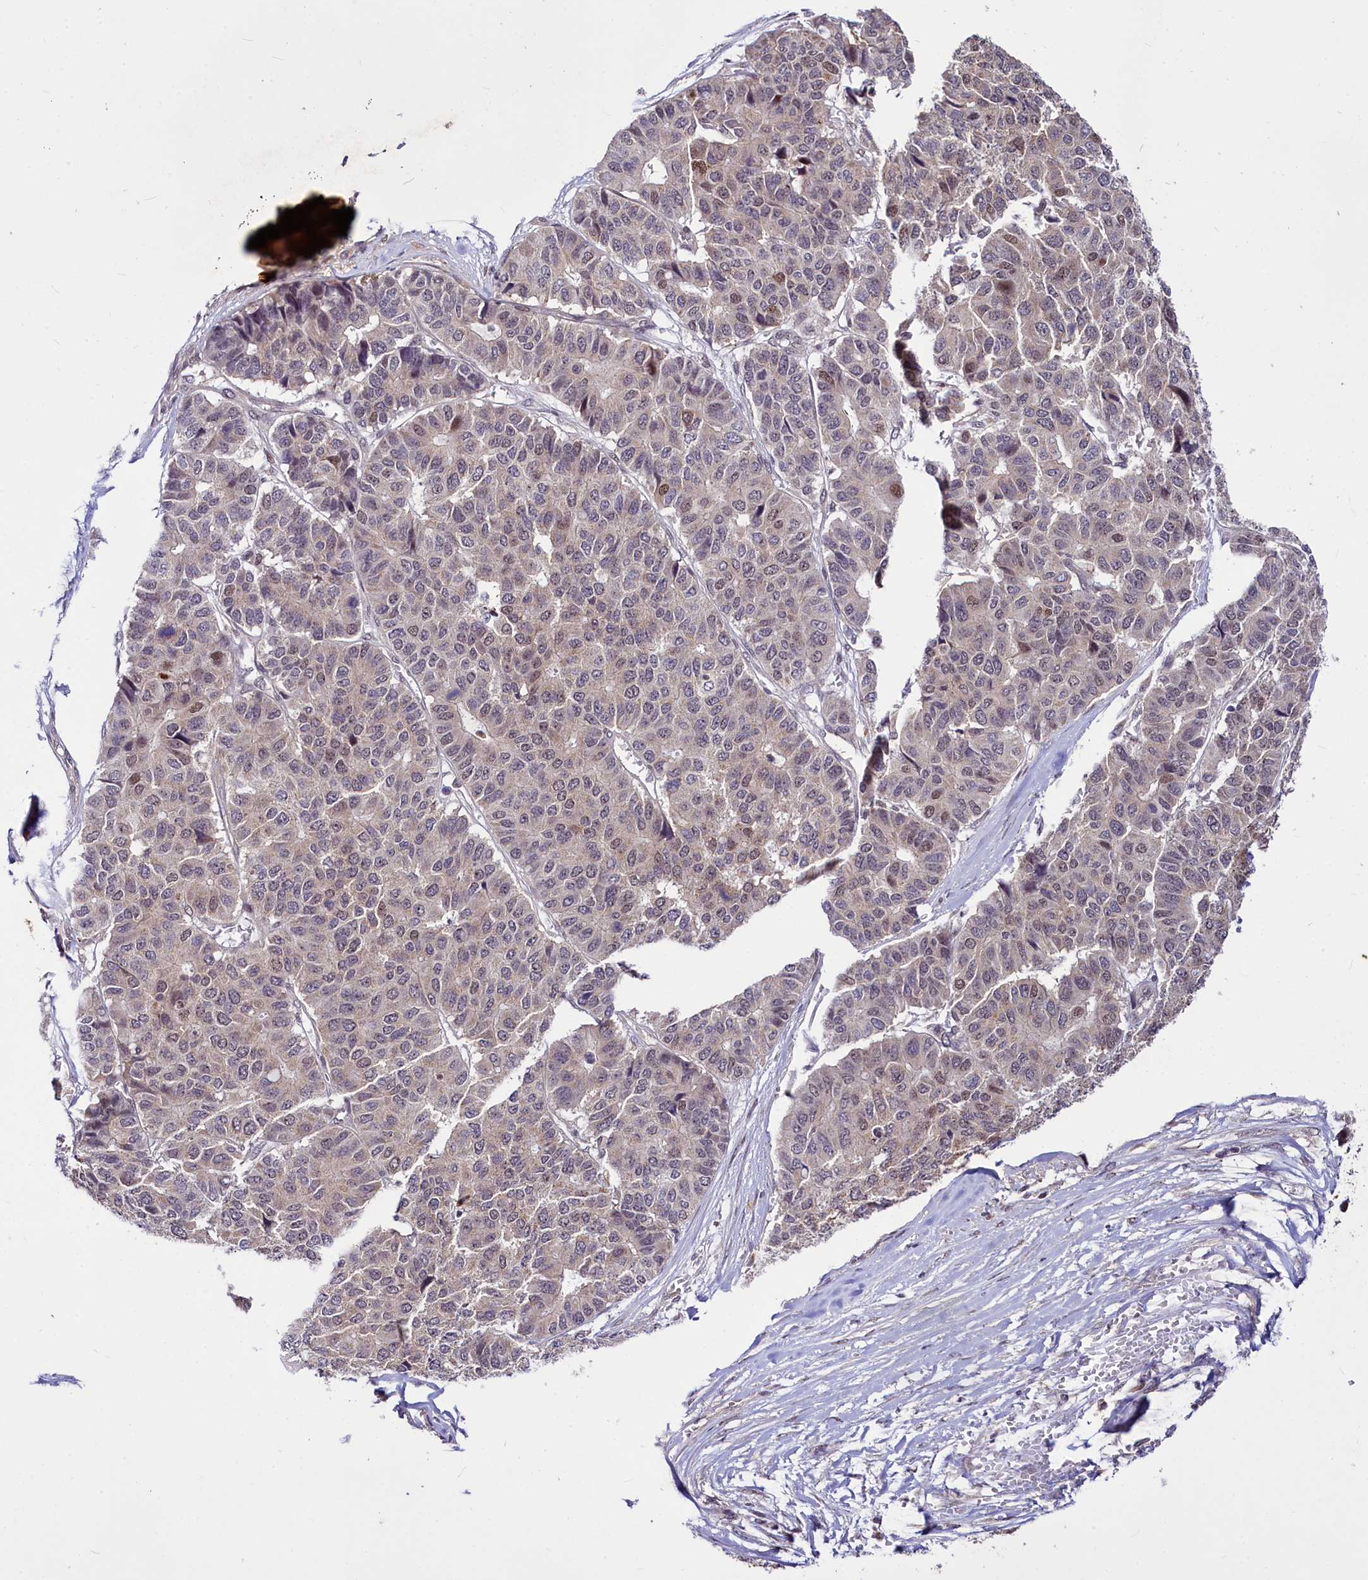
{"staining": {"intensity": "weak", "quantity": "25%-75%", "location": "nuclear"}, "tissue": "pancreatic cancer", "cell_type": "Tumor cells", "image_type": "cancer", "snomed": [{"axis": "morphology", "description": "Adenocarcinoma, NOS"}, {"axis": "topography", "description": "Pancreas"}], "caption": "Protein expression analysis of human adenocarcinoma (pancreatic) reveals weak nuclear staining in about 25%-75% of tumor cells. The protein is stained brown, and the nuclei are stained in blue (DAB (3,3'-diaminobenzidine) IHC with brightfield microscopy, high magnification).", "gene": "MAML2", "patient": {"sex": "male", "age": 50}}